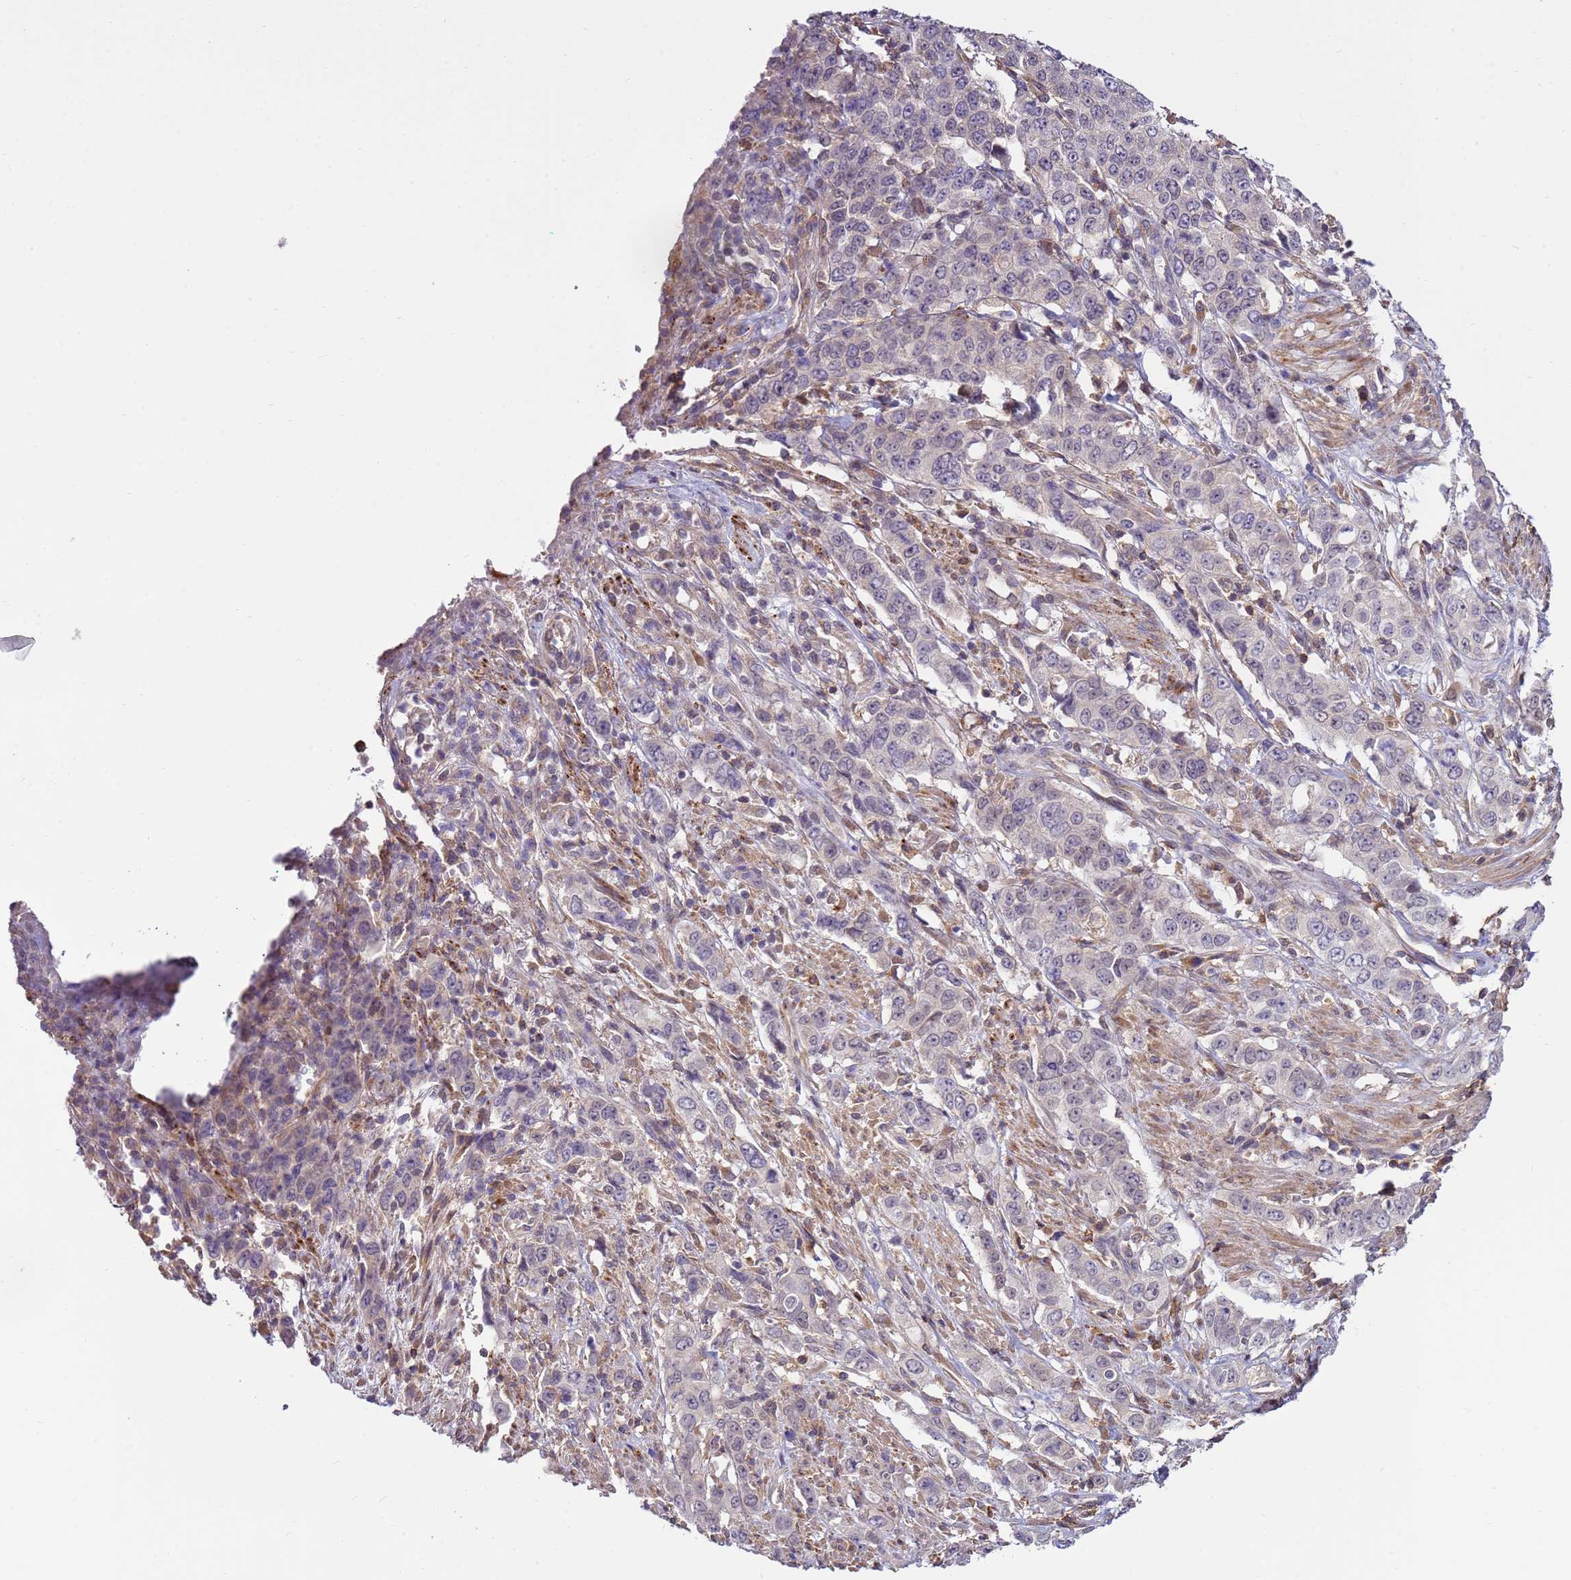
{"staining": {"intensity": "negative", "quantity": "none", "location": "none"}, "tissue": "stomach cancer", "cell_type": "Tumor cells", "image_type": "cancer", "snomed": [{"axis": "morphology", "description": "Adenocarcinoma, NOS"}, {"axis": "topography", "description": "Stomach, upper"}], "caption": "A histopathology image of stomach cancer stained for a protein displays no brown staining in tumor cells.", "gene": "ZNF624", "patient": {"sex": "male", "age": 62}}